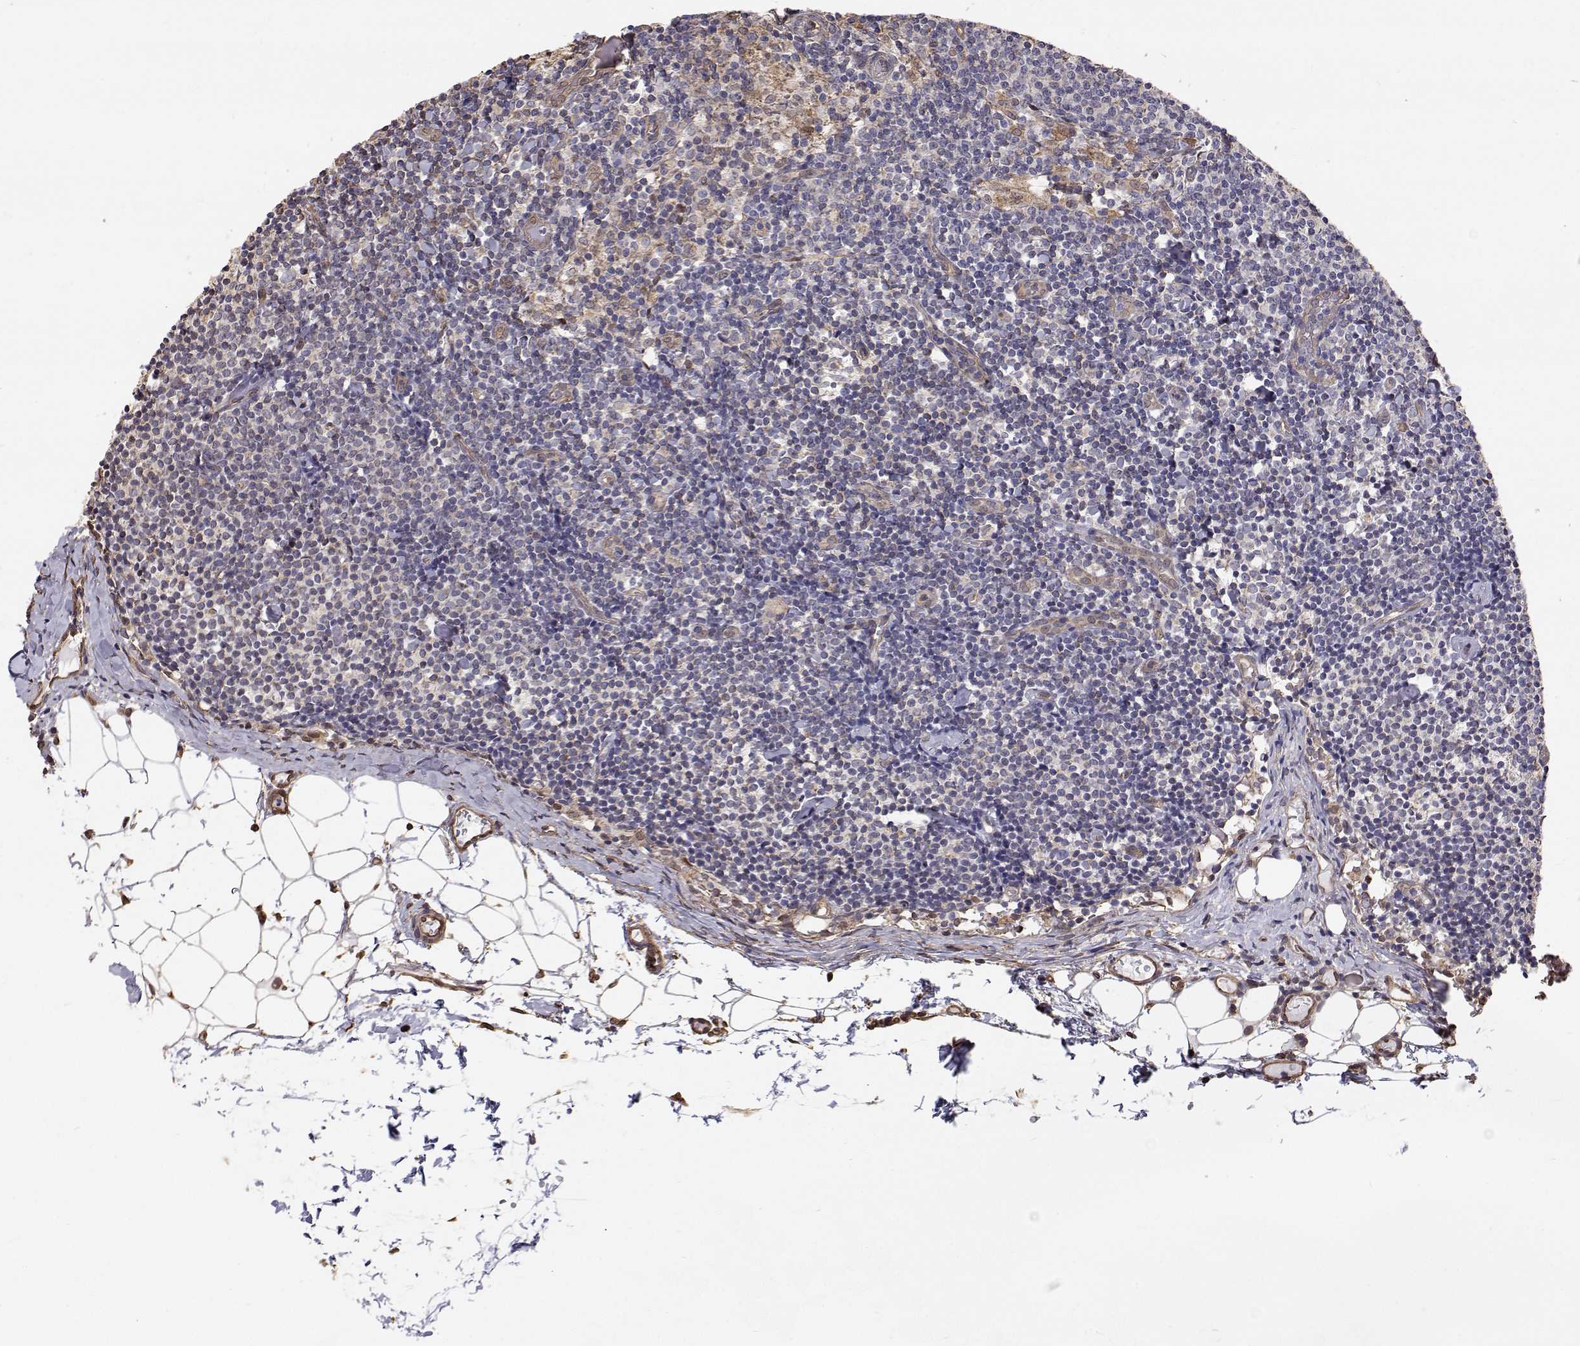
{"staining": {"intensity": "negative", "quantity": "none", "location": "none"}, "tissue": "lymph node", "cell_type": "Germinal center cells", "image_type": "normal", "snomed": [{"axis": "morphology", "description": "Normal tissue, NOS"}, {"axis": "topography", "description": "Lymph node"}], "caption": "Germinal center cells show no significant protein positivity in benign lymph node.", "gene": "GSDMA", "patient": {"sex": "female", "age": 41}}